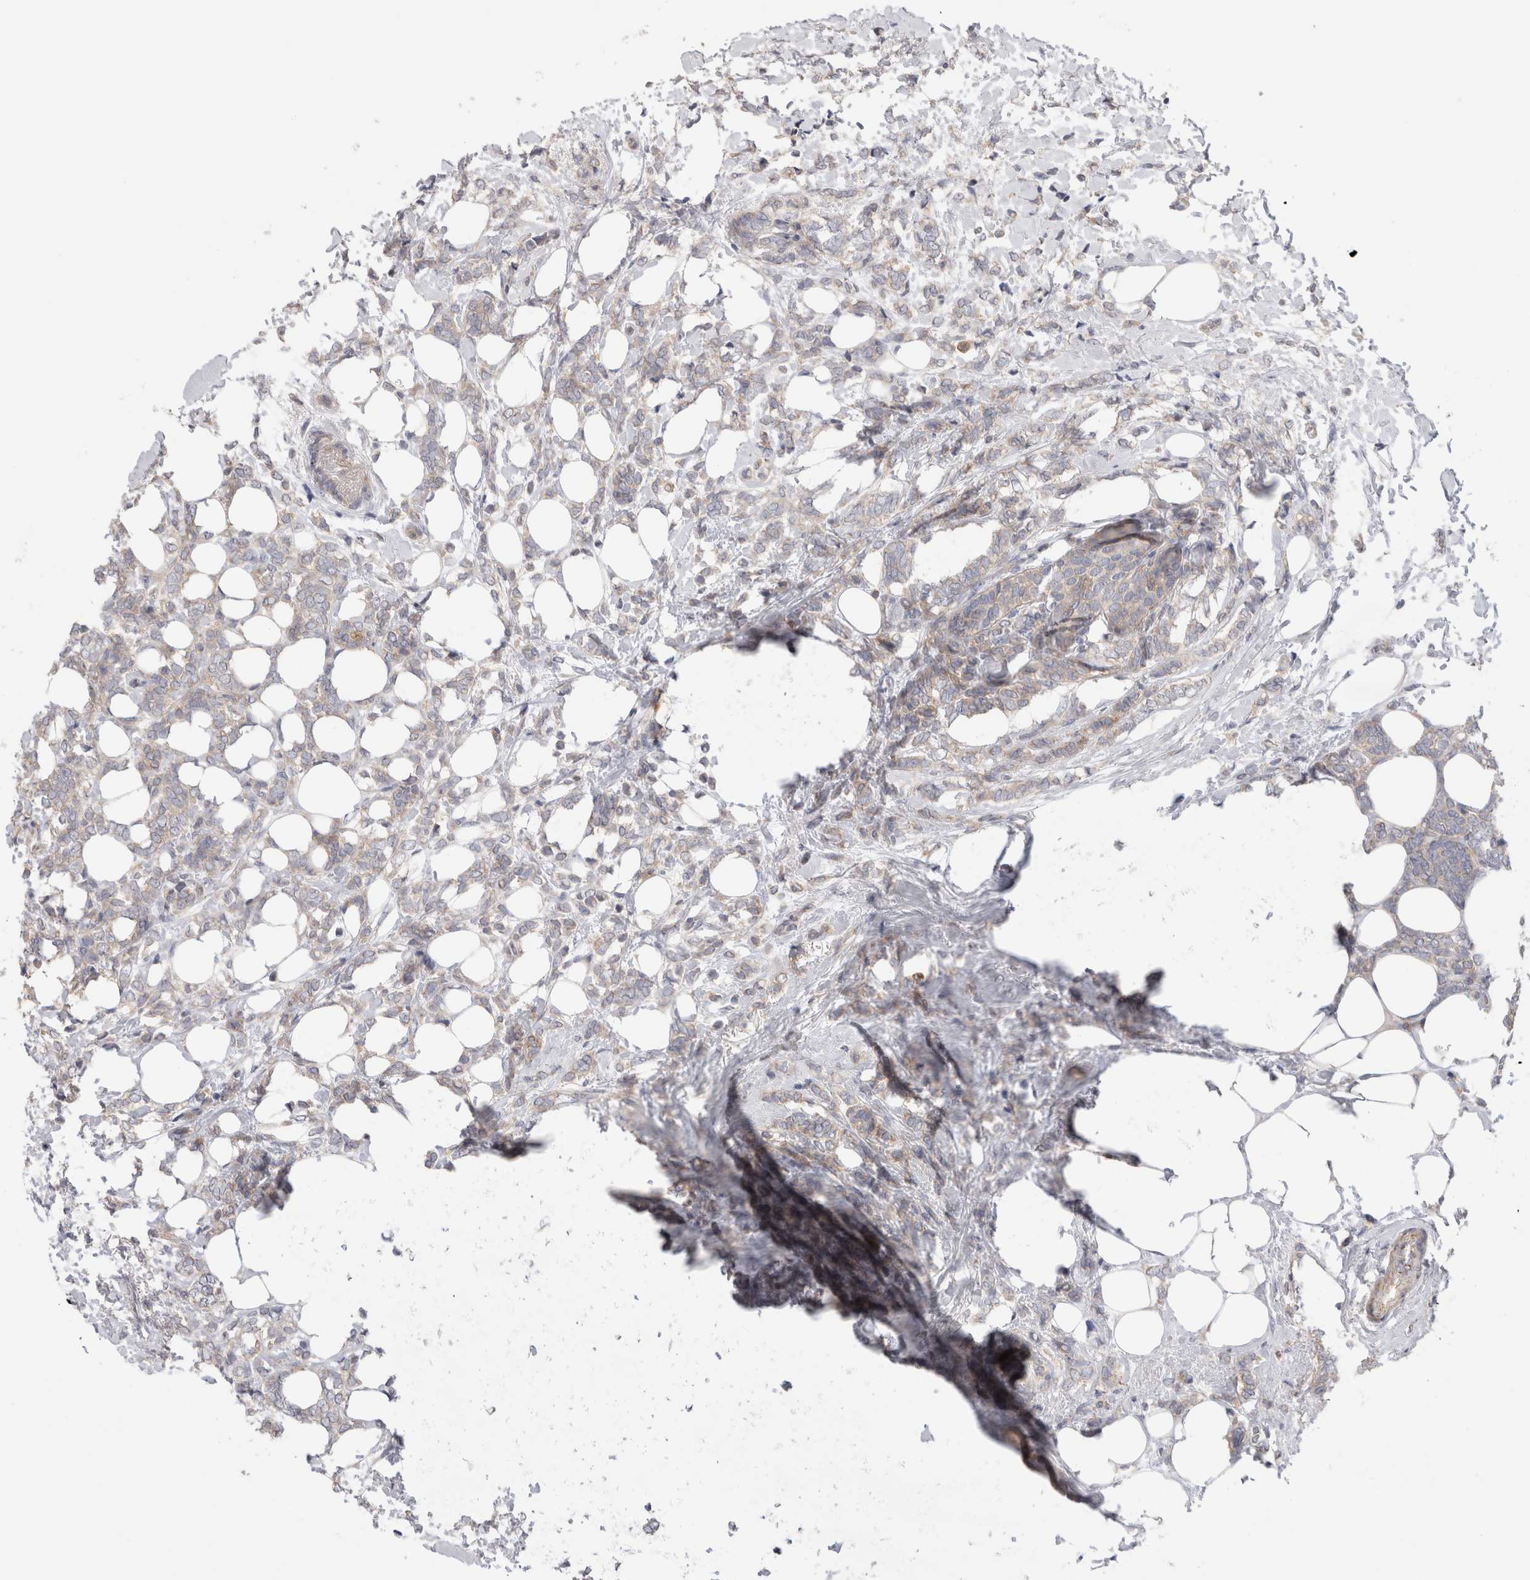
{"staining": {"intensity": "moderate", "quantity": "<25%", "location": "cytoplasmic/membranous"}, "tissue": "breast cancer", "cell_type": "Tumor cells", "image_type": "cancer", "snomed": [{"axis": "morphology", "description": "Lobular carcinoma"}, {"axis": "topography", "description": "Breast"}], "caption": "Protein expression analysis of breast lobular carcinoma reveals moderate cytoplasmic/membranous expression in about <25% of tumor cells. Using DAB (3,3'-diaminobenzidine) (brown) and hematoxylin (blue) stains, captured at high magnification using brightfield microscopy.", "gene": "IFT74", "patient": {"sex": "female", "age": 50}}